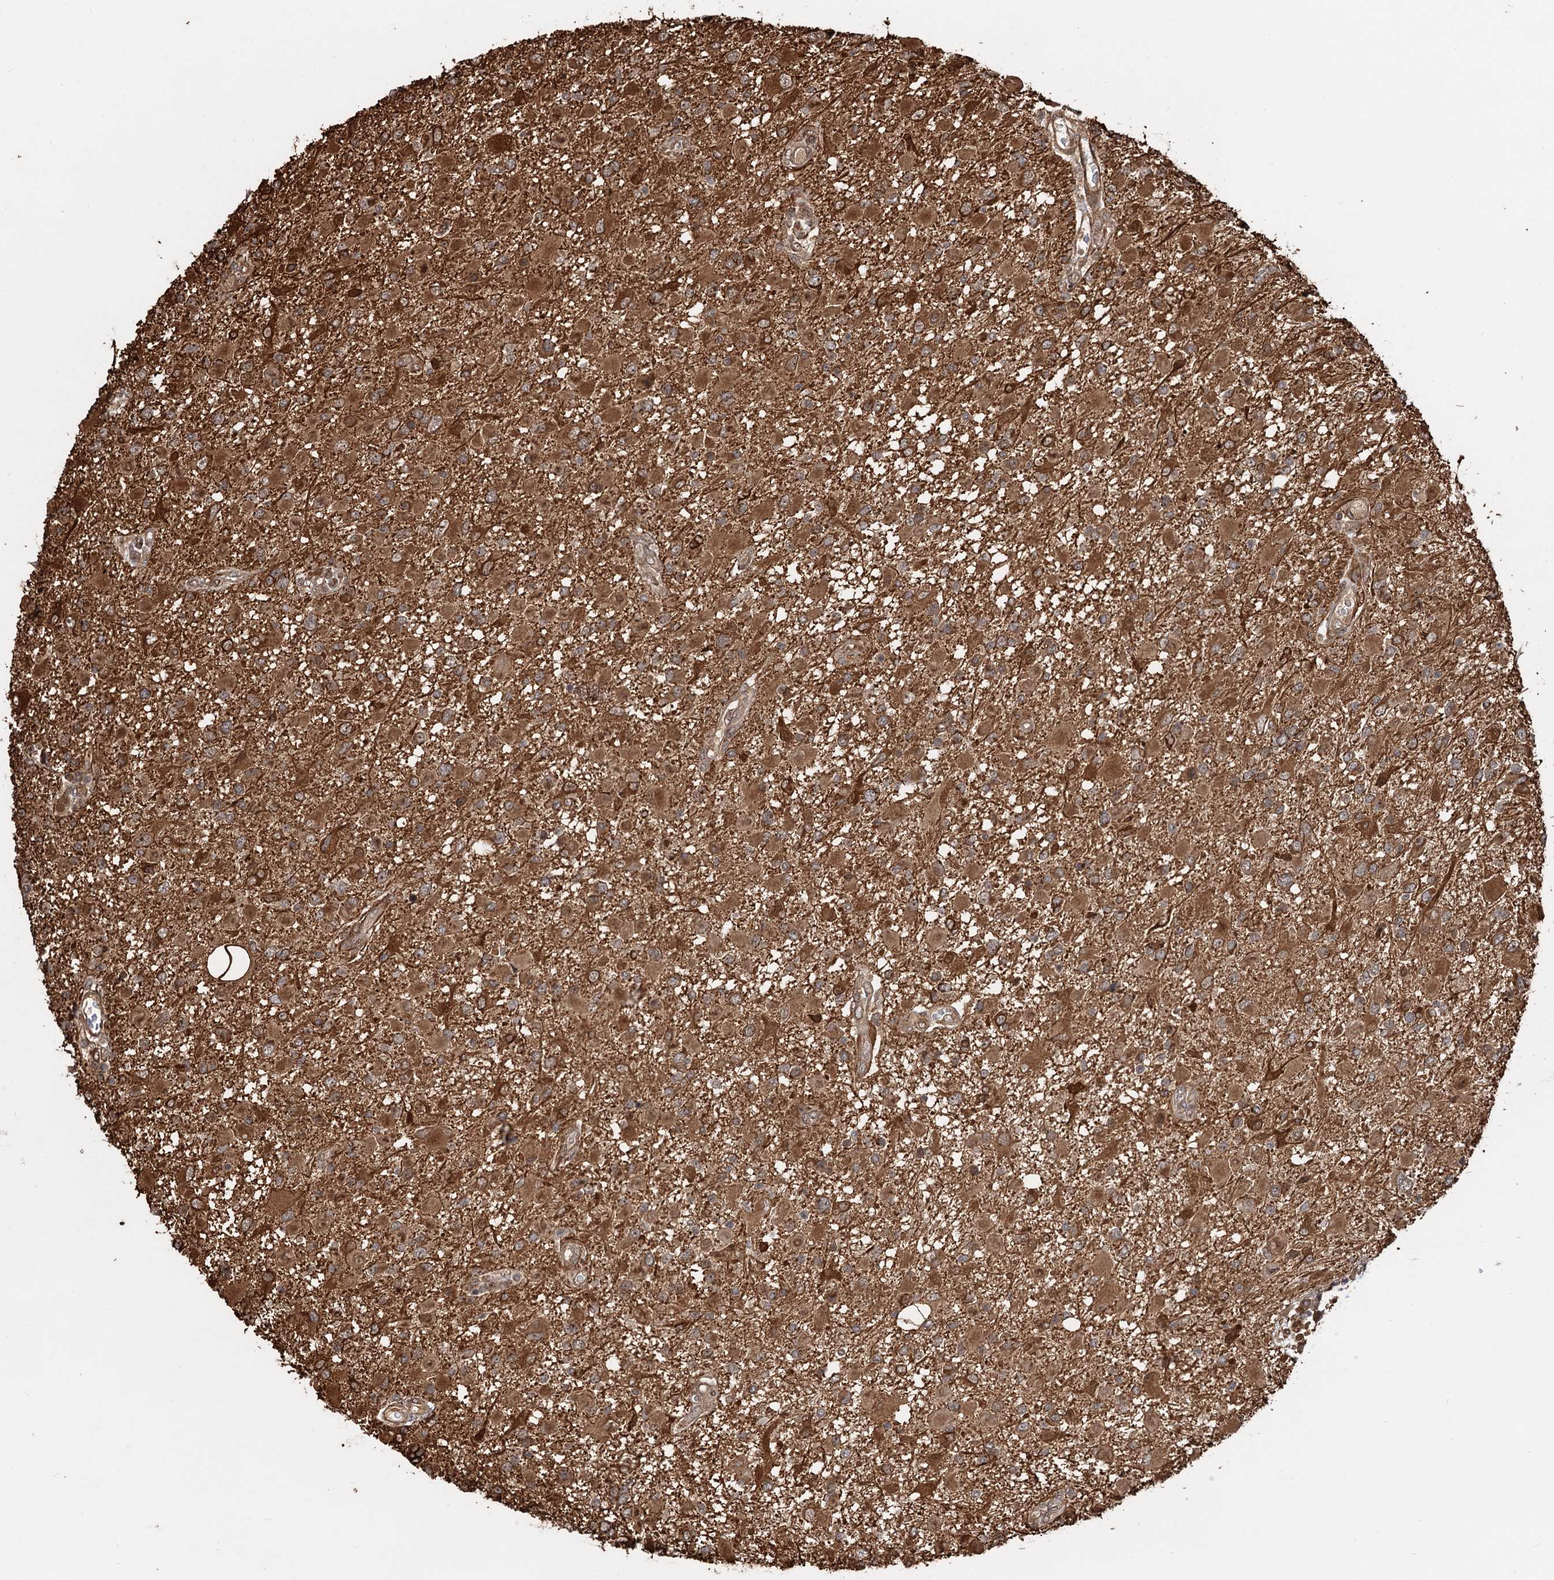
{"staining": {"intensity": "strong", "quantity": ">75%", "location": "cytoplasmic/membranous,nuclear"}, "tissue": "glioma", "cell_type": "Tumor cells", "image_type": "cancer", "snomed": [{"axis": "morphology", "description": "Glioma, malignant, High grade"}, {"axis": "topography", "description": "Brain"}], "caption": "High-power microscopy captured an IHC image of malignant high-grade glioma, revealing strong cytoplasmic/membranous and nuclear expression in about >75% of tumor cells.", "gene": "SNRNP25", "patient": {"sex": "male", "age": 53}}